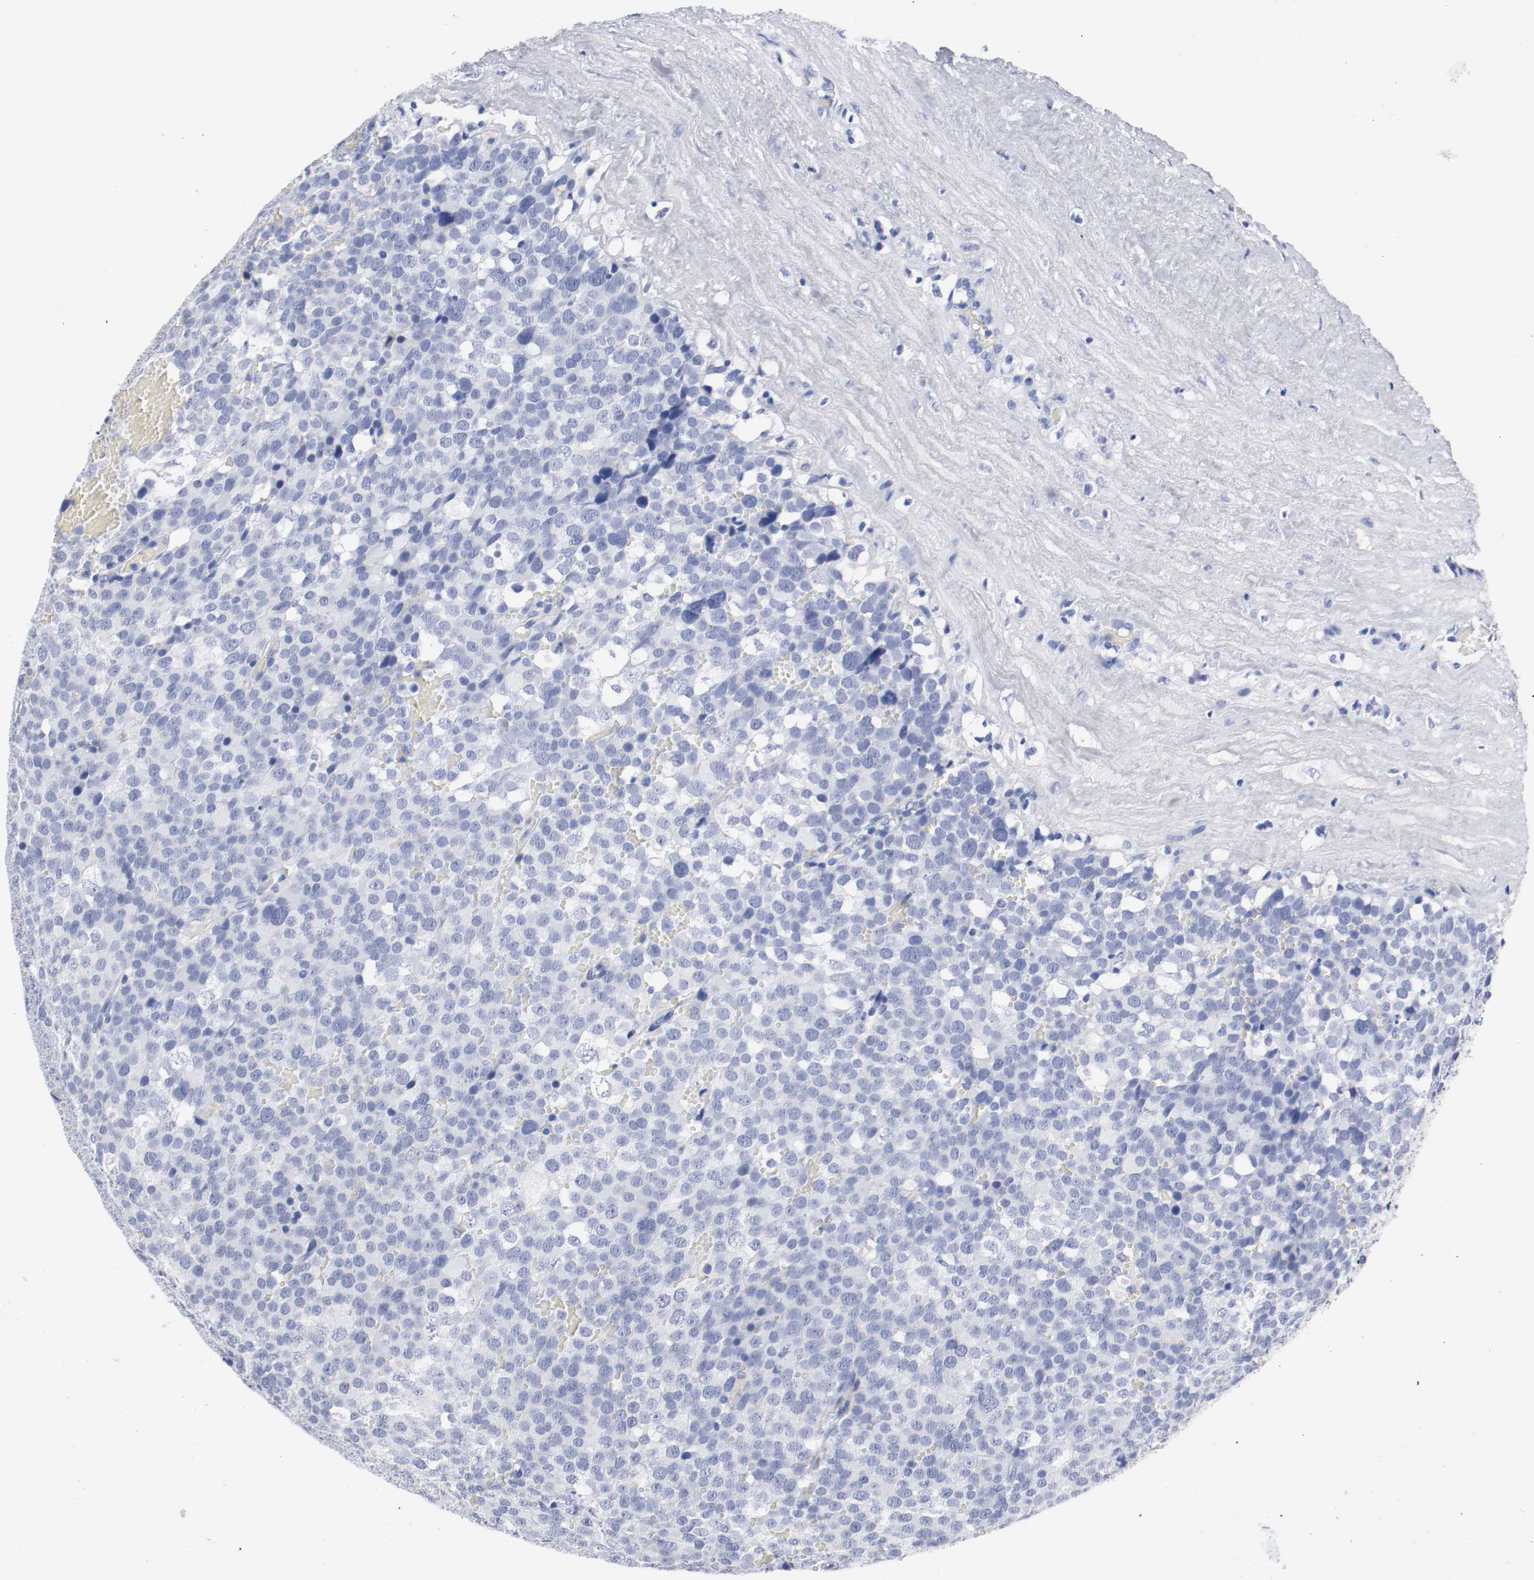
{"staining": {"intensity": "negative", "quantity": "none", "location": "none"}, "tissue": "testis cancer", "cell_type": "Tumor cells", "image_type": "cancer", "snomed": [{"axis": "morphology", "description": "Seminoma, NOS"}, {"axis": "topography", "description": "Testis"}], "caption": "Testis seminoma was stained to show a protein in brown. There is no significant expression in tumor cells.", "gene": "GAD1", "patient": {"sex": "male", "age": 71}}